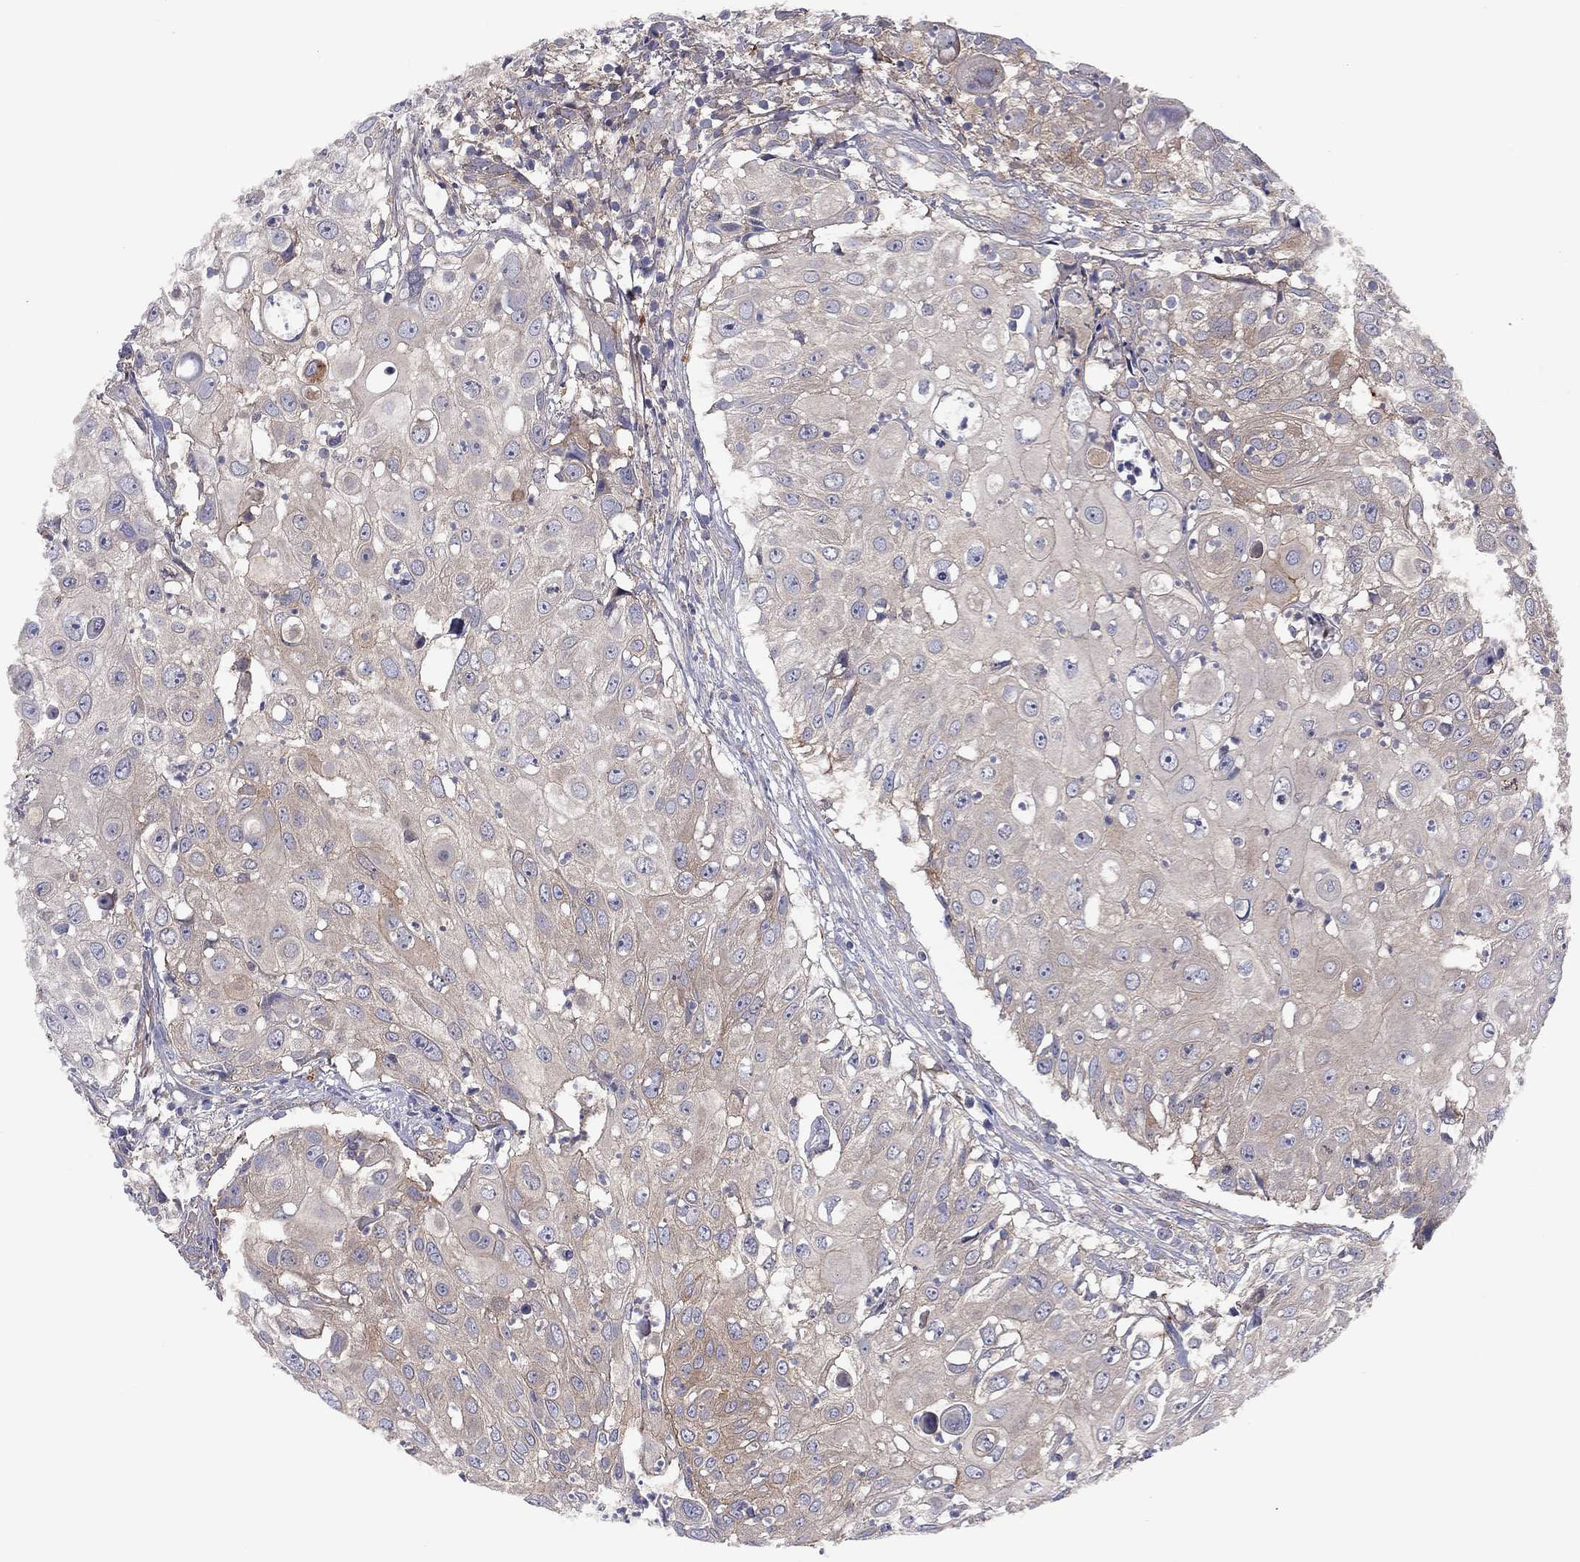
{"staining": {"intensity": "negative", "quantity": "none", "location": "none"}, "tissue": "urothelial cancer", "cell_type": "Tumor cells", "image_type": "cancer", "snomed": [{"axis": "morphology", "description": "Urothelial carcinoma, High grade"}, {"axis": "topography", "description": "Urinary bladder"}], "caption": "DAB immunohistochemical staining of human urothelial cancer exhibits no significant positivity in tumor cells.", "gene": "RNF123", "patient": {"sex": "female", "age": 79}}